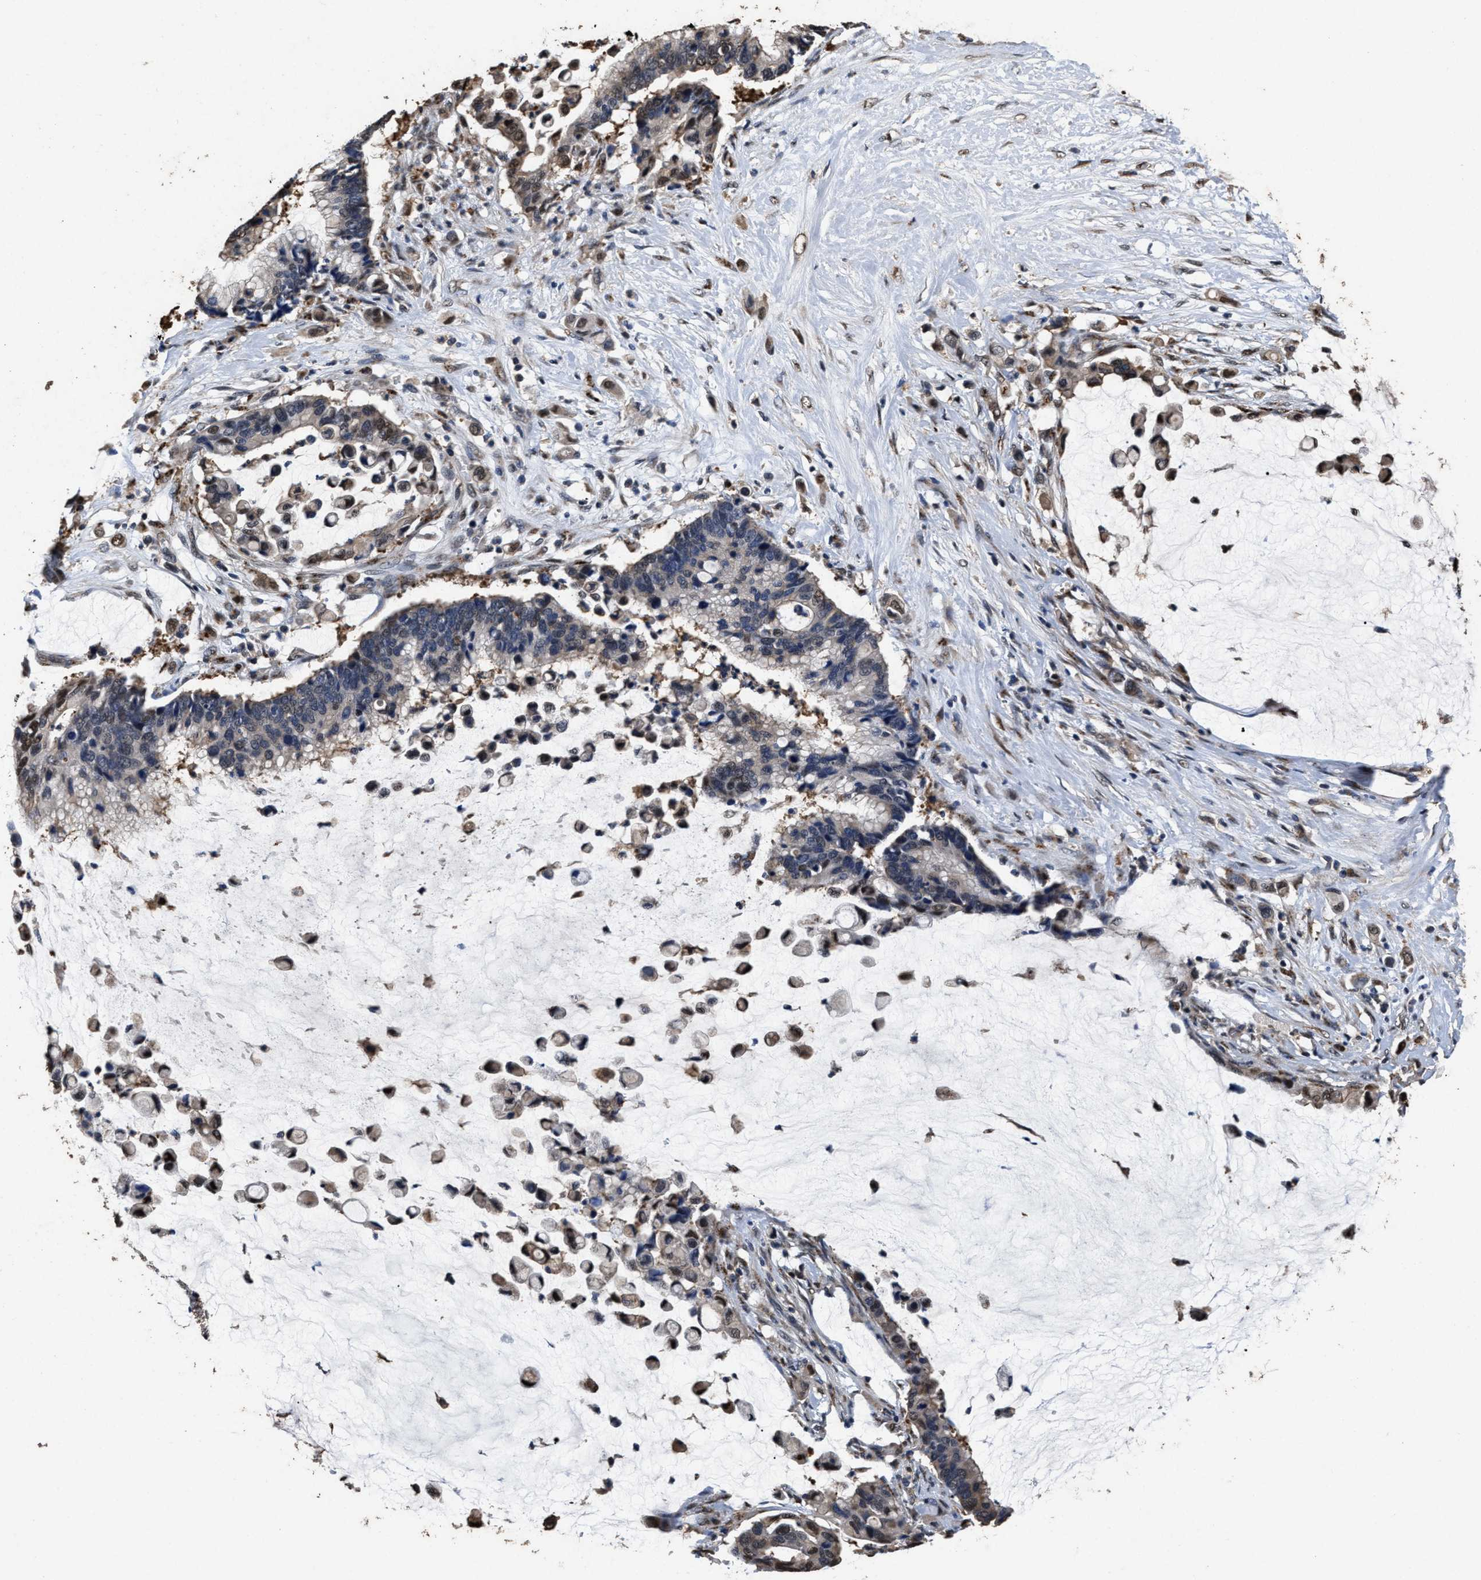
{"staining": {"intensity": "negative", "quantity": "none", "location": "none"}, "tissue": "pancreatic cancer", "cell_type": "Tumor cells", "image_type": "cancer", "snomed": [{"axis": "morphology", "description": "Adenocarcinoma, NOS"}, {"axis": "topography", "description": "Pancreas"}], "caption": "The image displays no significant expression in tumor cells of pancreatic cancer (adenocarcinoma).", "gene": "TPST2", "patient": {"sex": "male", "age": 41}}